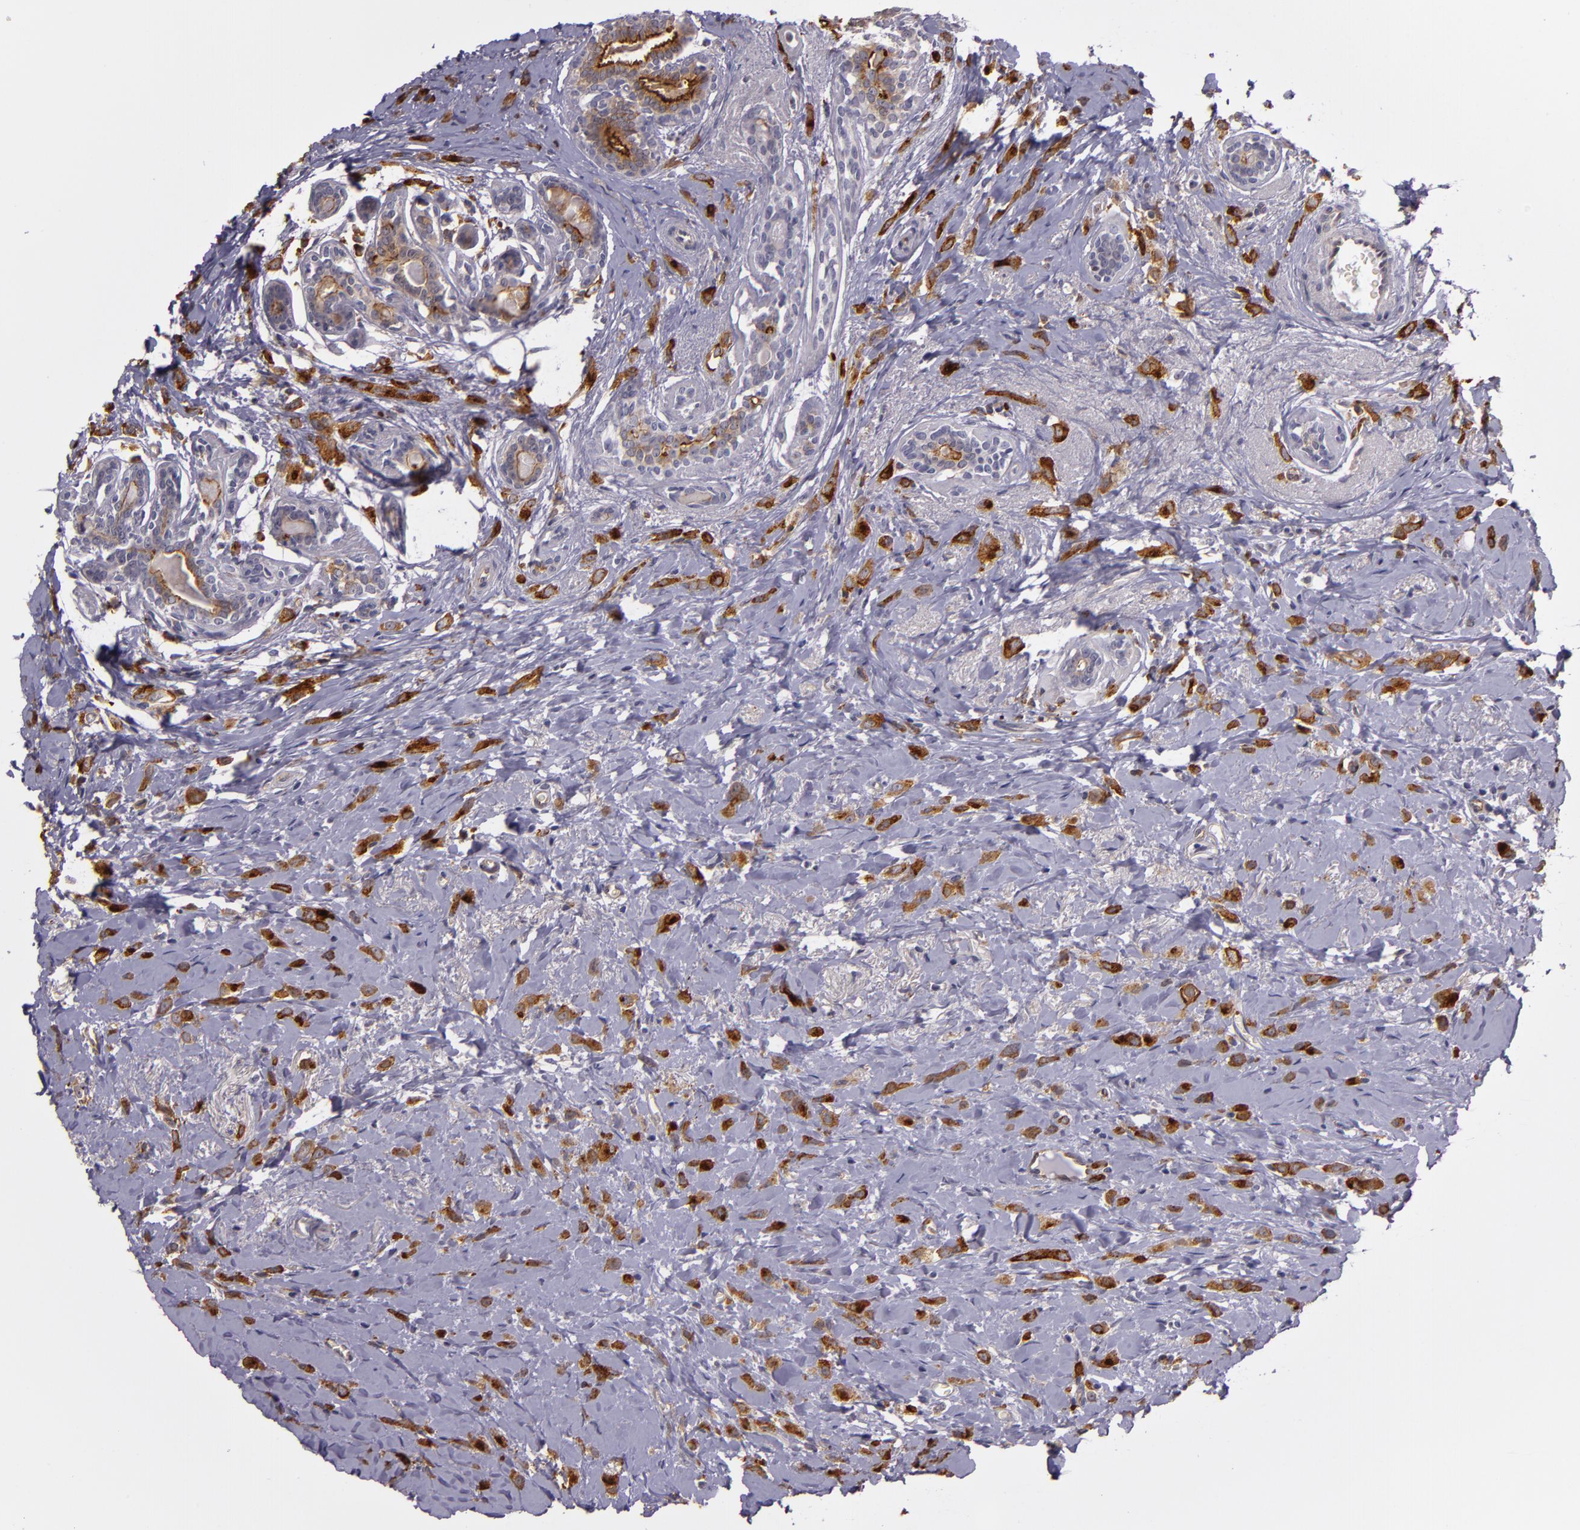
{"staining": {"intensity": "strong", "quantity": ">75%", "location": "cytoplasmic/membranous"}, "tissue": "breast cancer", "cell_type": "Tumor cells", "image_type": "cancer", "snomed": [{"axis": "morphology", "description": "Lobular carcinoma"}, {"axis": "topography", "description": "Breast"}], "caption": "Immunohistochemical staining of human lobular carcinoma (breast) reveals strong cytoplasmic/membranous protein staining in about >75% of tumor cells. (DAB (3,3'-diaminobenzidine) IHC, brown staining for protein, blue staining for nuclei).", "gene": "SYTL4", "patient": {"sex": "female", "age": 57}}